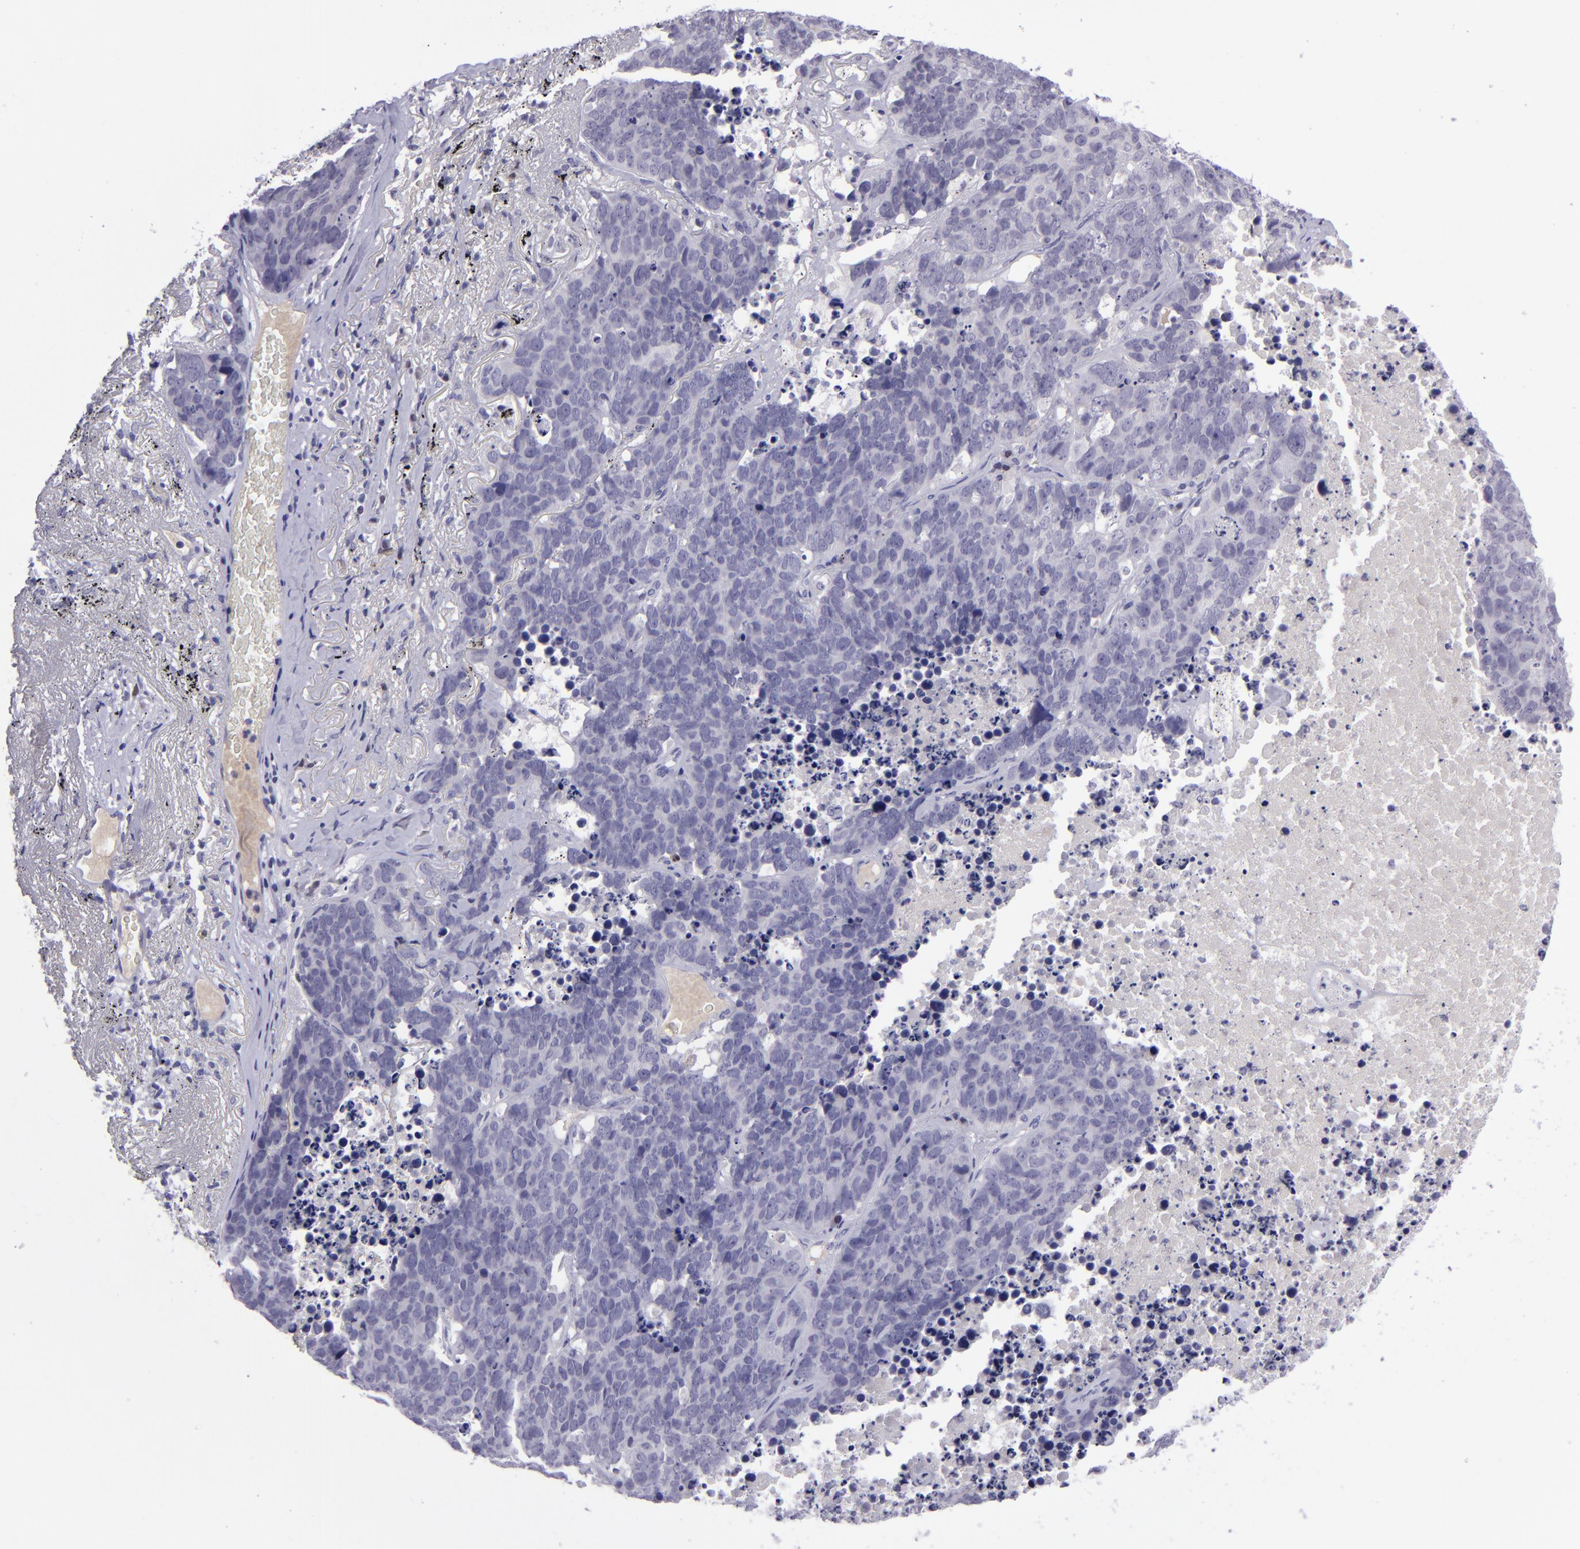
{"staining": {"intensity": "negative", "quantity": "none", "location": "none"}, "tissue": "lung cancer", "cell_type": "Tumor cells", "image_type": "cancer", "snomed": [{"axis": "morphology", "description": "Carcinoid, malignant, NOS"}, {"axis": "topography", "description": "Lung"}], "caption": "High magnification brightfield microscopy of lung carcinoid (malignant) stained with DAB (3,3'-diaminobenzidine) (brown) and counterstained with hematoxylin (blue): tumor cells show no significant positivity.", "gene": "POU2F2", "patient": {"sex": "male", "age": 60}}